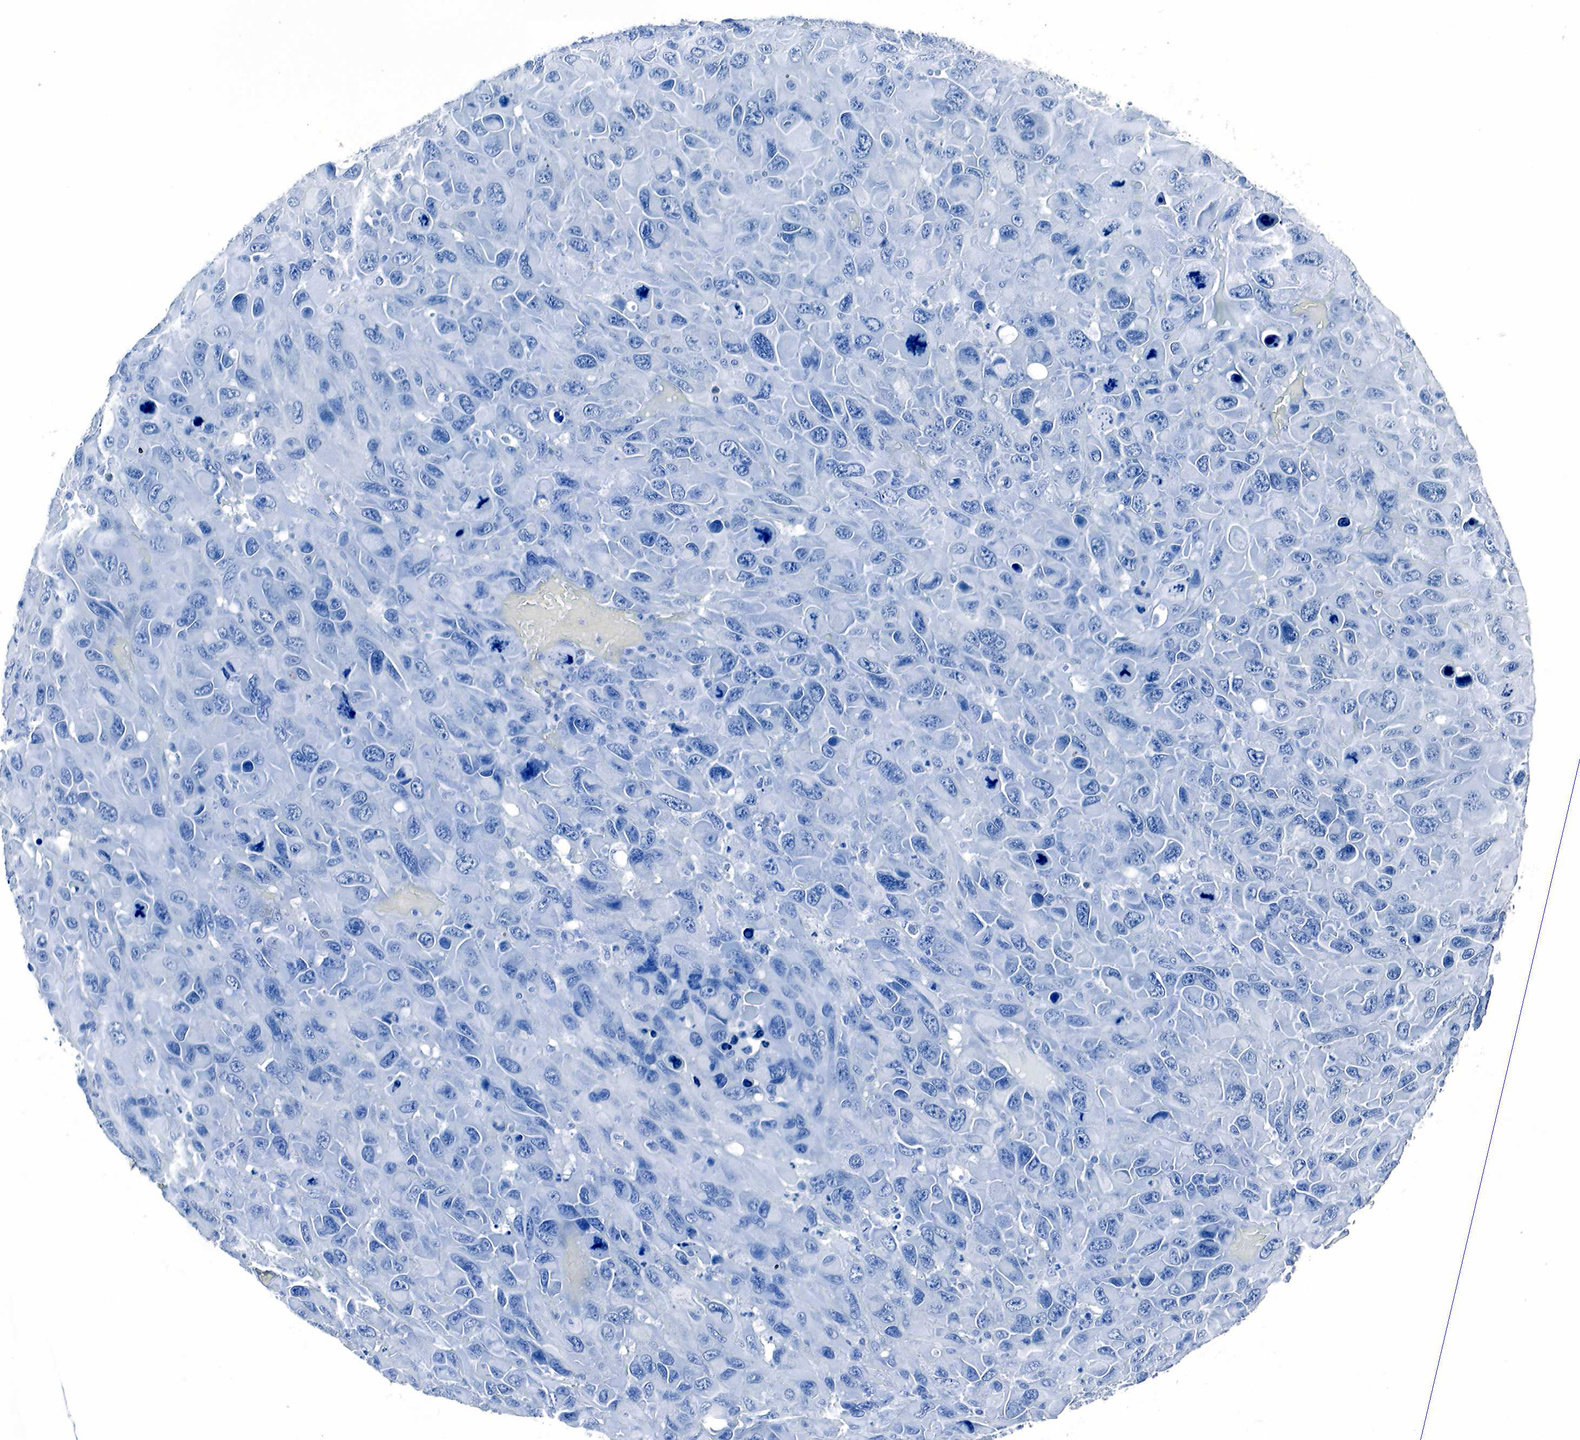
{"staining": {"intensity": "negative", "quantity": "none", "location": "none"}, "tissue": "renal cancer", "cell_type": "Tumor cells", "image_type": "cancer", "snomed": [{"axis": "morphology", "description": "Adenocarcinoma, NOS"}, {"axis": "topography", "description": "Kidney"}], "caption": "Immunohistochemical staining of human renal cancer (adenocarcinoma) reveals no significant positivity in tumor cells.", "gene": "GCG", "patient": {"sex": "male", "age": 79}}